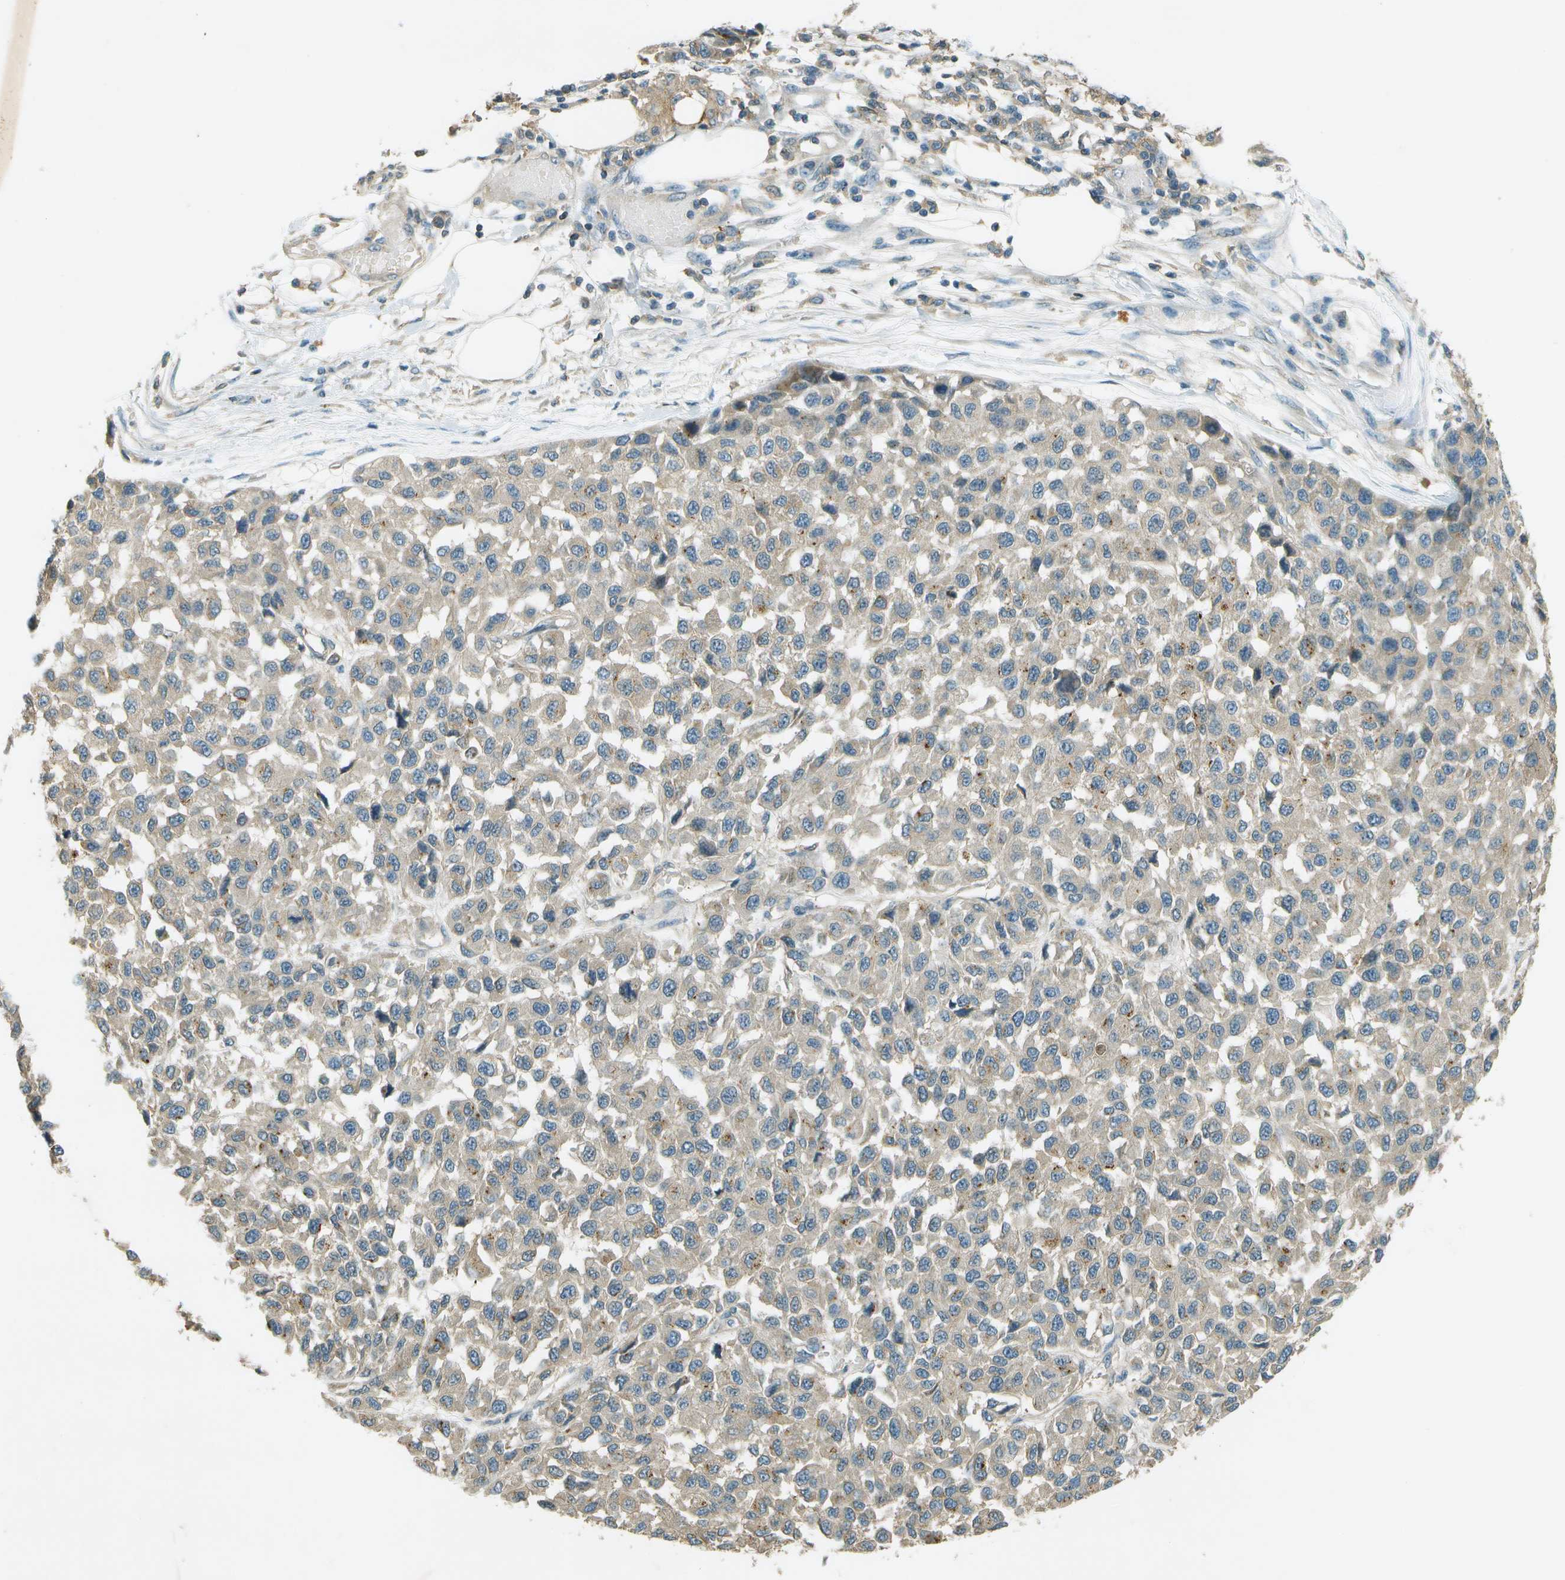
{"staining": {"intensity": "moderate", "quantity": "<25%", "location": "cytoplasmic/membranous"}, "tissue": "melanoma", "cell_type": "Tumor cells", "image_type": "cancer", "snomed": [{"axis": "morphology", "description": "Normal tissue, NOS"}, {"axis": "morphology", "description": "Malignant melanoma, NOS"}, {"axis": "topography", "description": "Skin"}], "caption": "Melanoma stained for a protein (brown) displays moderate cytoplasmic/membranous positive staining in about <25% of tumor cells.", "gene": "NUDT4", "patient": {"sex": "male", "age": 62}}